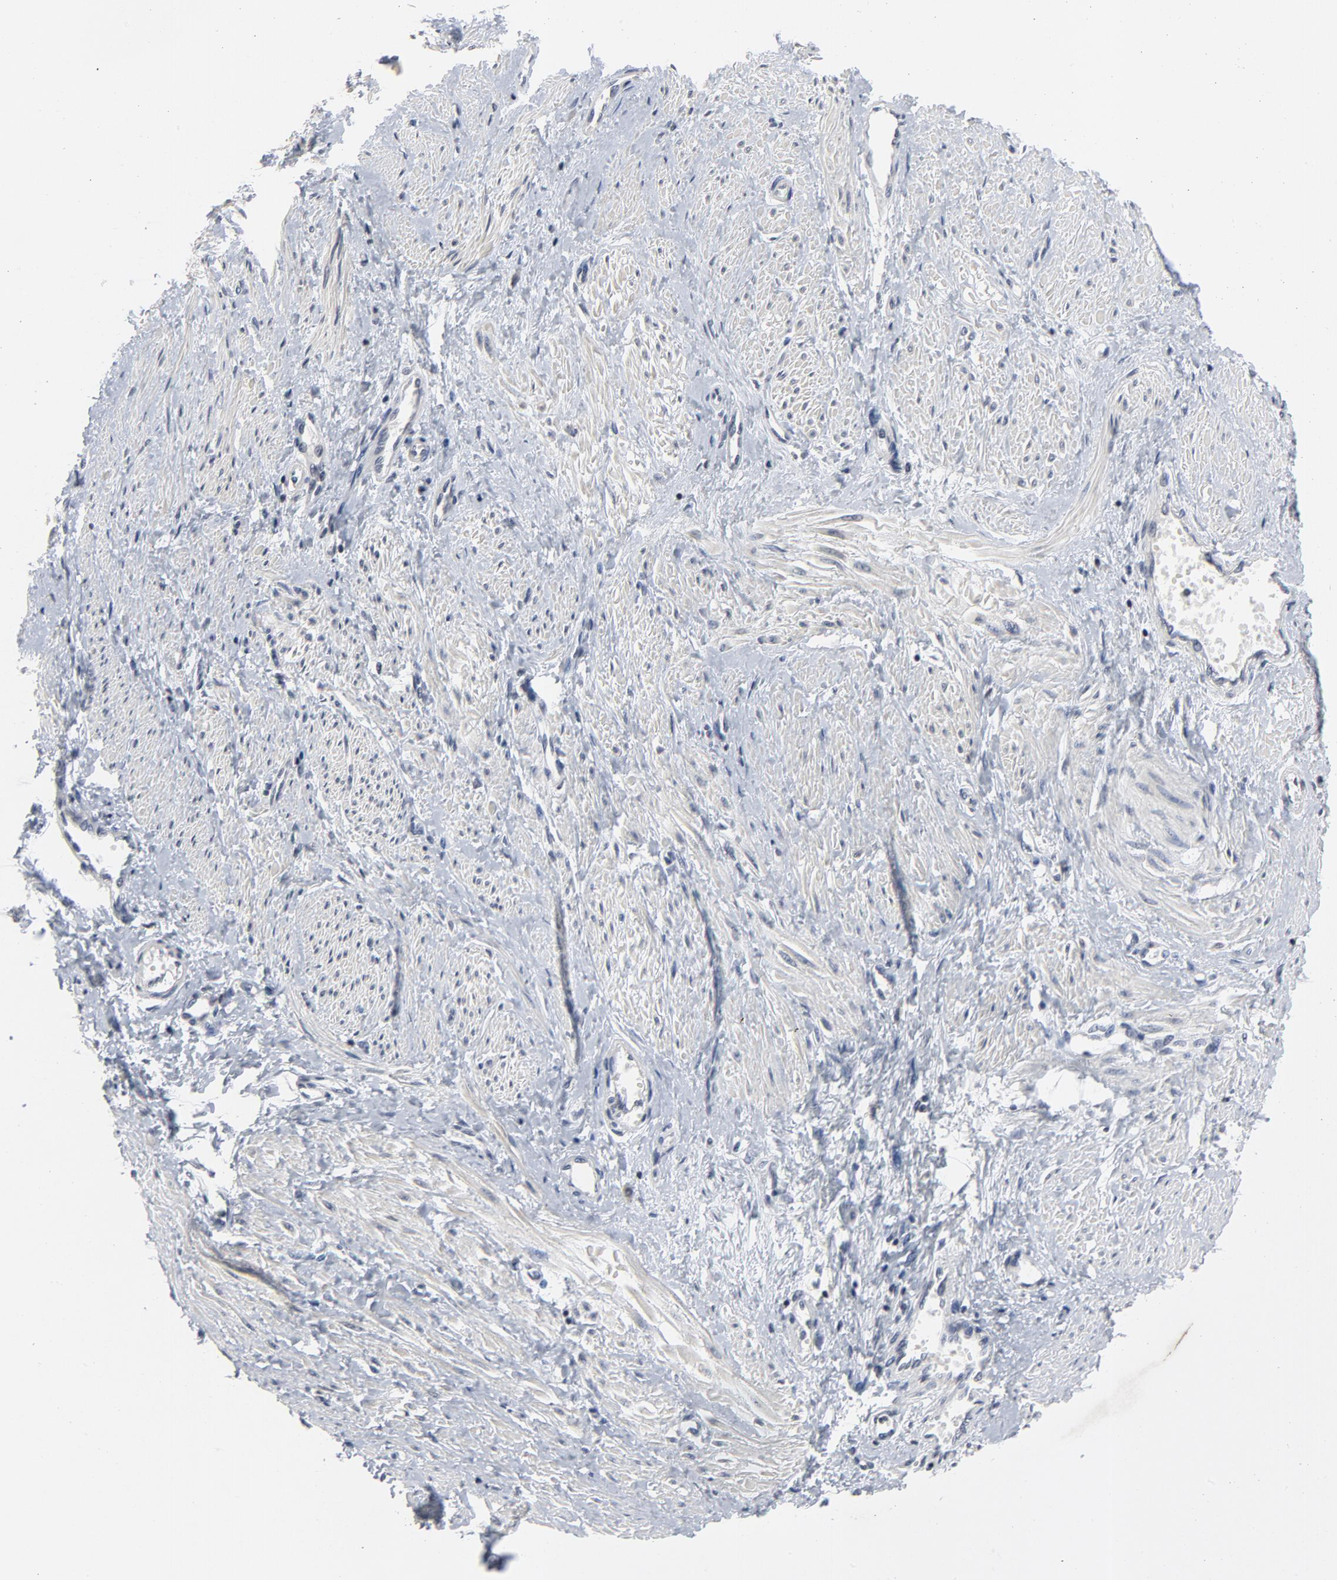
{"staining": {"intensity": "negative", "quantity": "none", "location": "none"}, "tissue": "smooth muscle", "cell_type": "Smooth muscle cells", "image_type": "normal", "snomed": [{"axis": "morphology", "description": "Normal tissue, NOS"}, {"axis": "topography", "description": "Smooth muscle"}, {"axis": "topography", "description": "Uterus"}], "caption": "This is a micrograph of immunohistochemistry (IHC) staining of unremarkable smooth muscle, which shows no positivity in smooth muscle cells.", "gene": "TCL1A", "patient": {"sex": "female", "age": 39}}